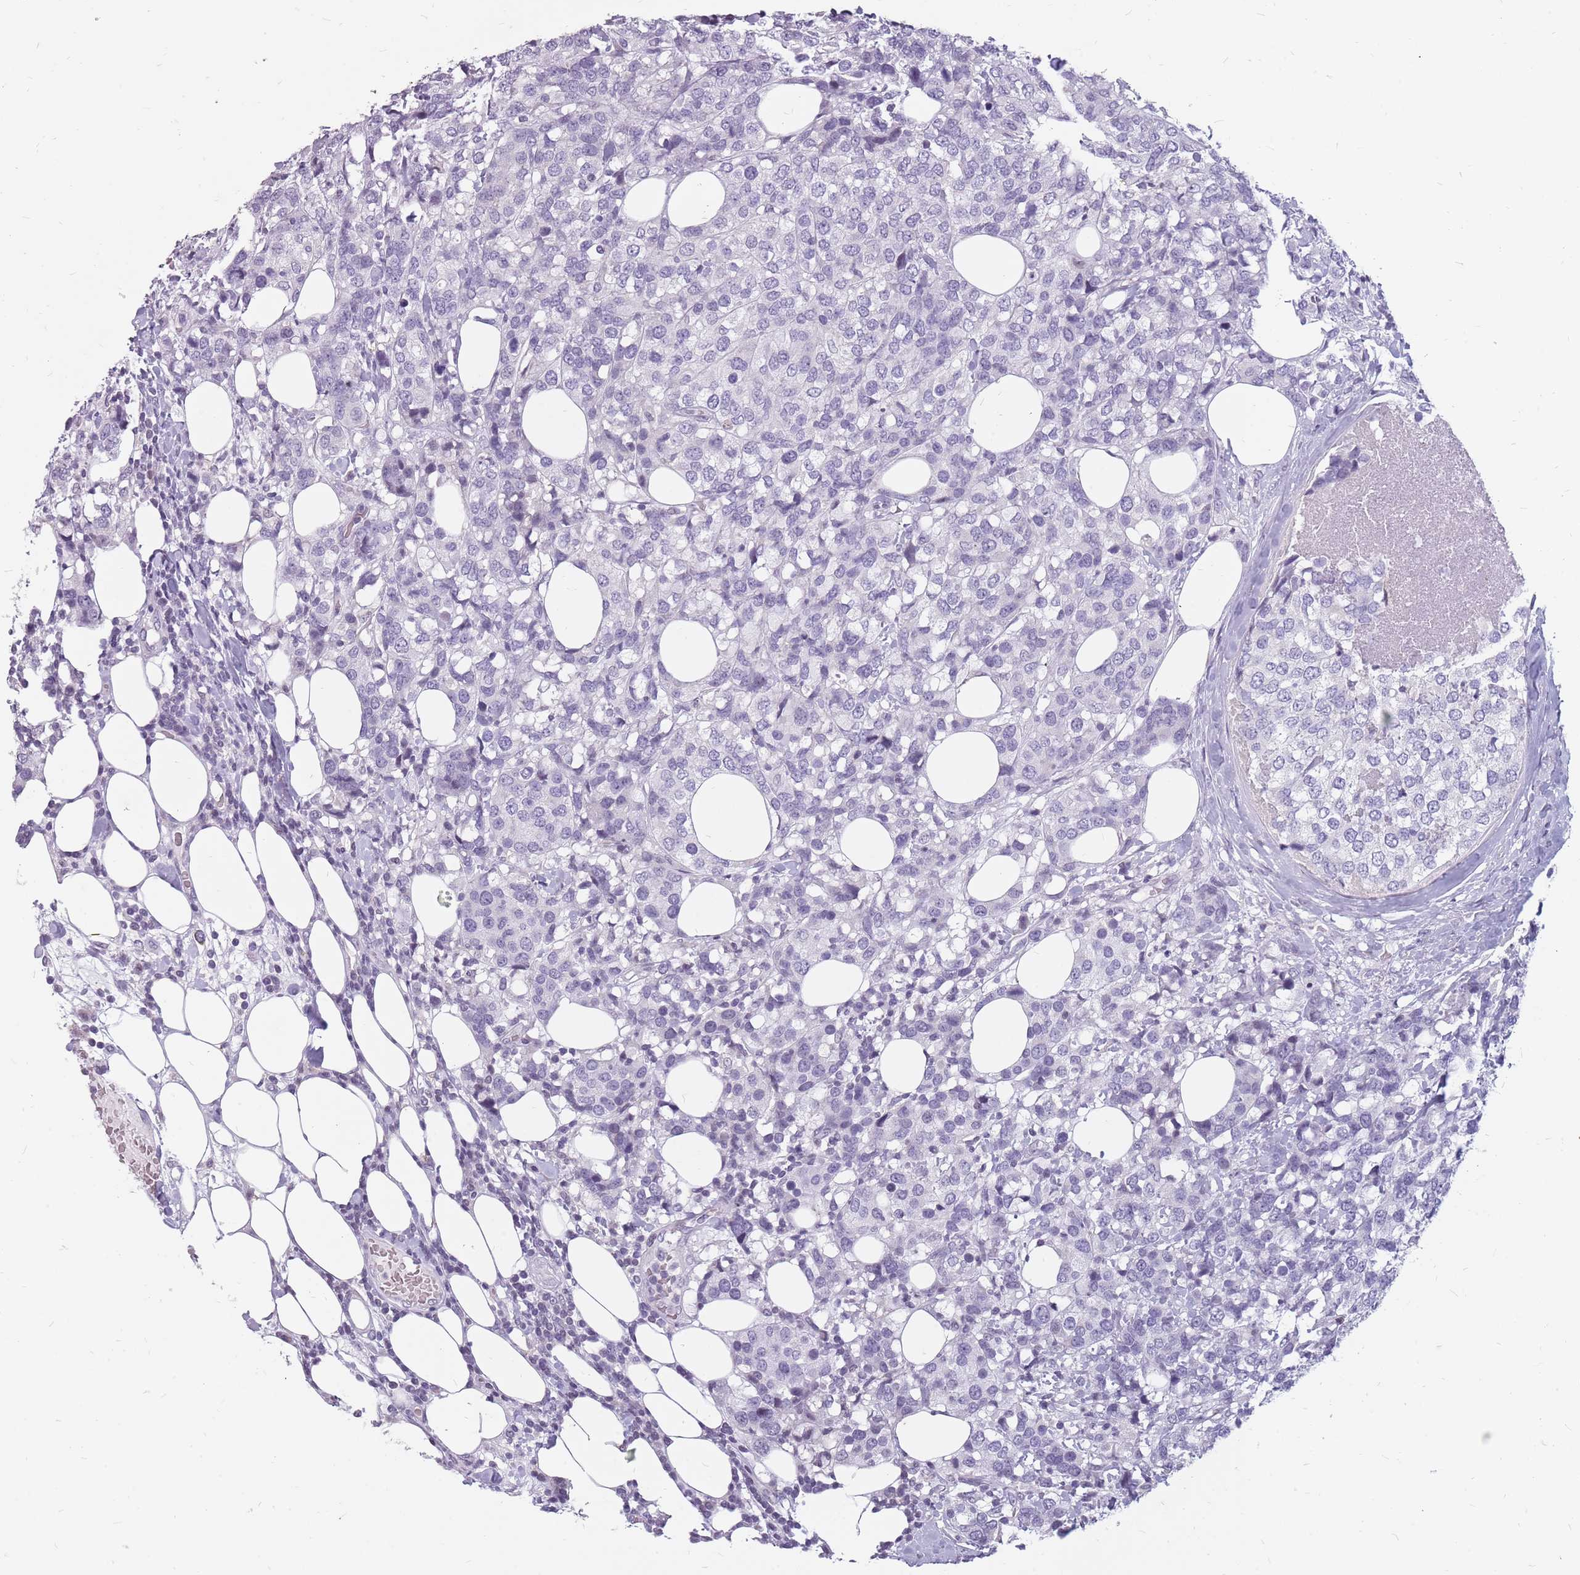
{"staining": {"intensity": "negative", "quantity": "none", "location": "none"}, "tissue": "breast cancer", "cell_type": "Tumor cells", "image_type": "cancer", "snomed": [{"axis": "morphology", "description": "Lobular carcinoma"}, {"axis": "topography", "description": "Breast"}], "caption": "Immunohistochemistry micrograph of neoplastic tissue: breast lobular carcinoma stained with DAB exhibits no significant protein staining in tumor cells. Nuclei are stained in blue.", "gene": "NEK6", "patient": {"sex": "female", "age": 59}}